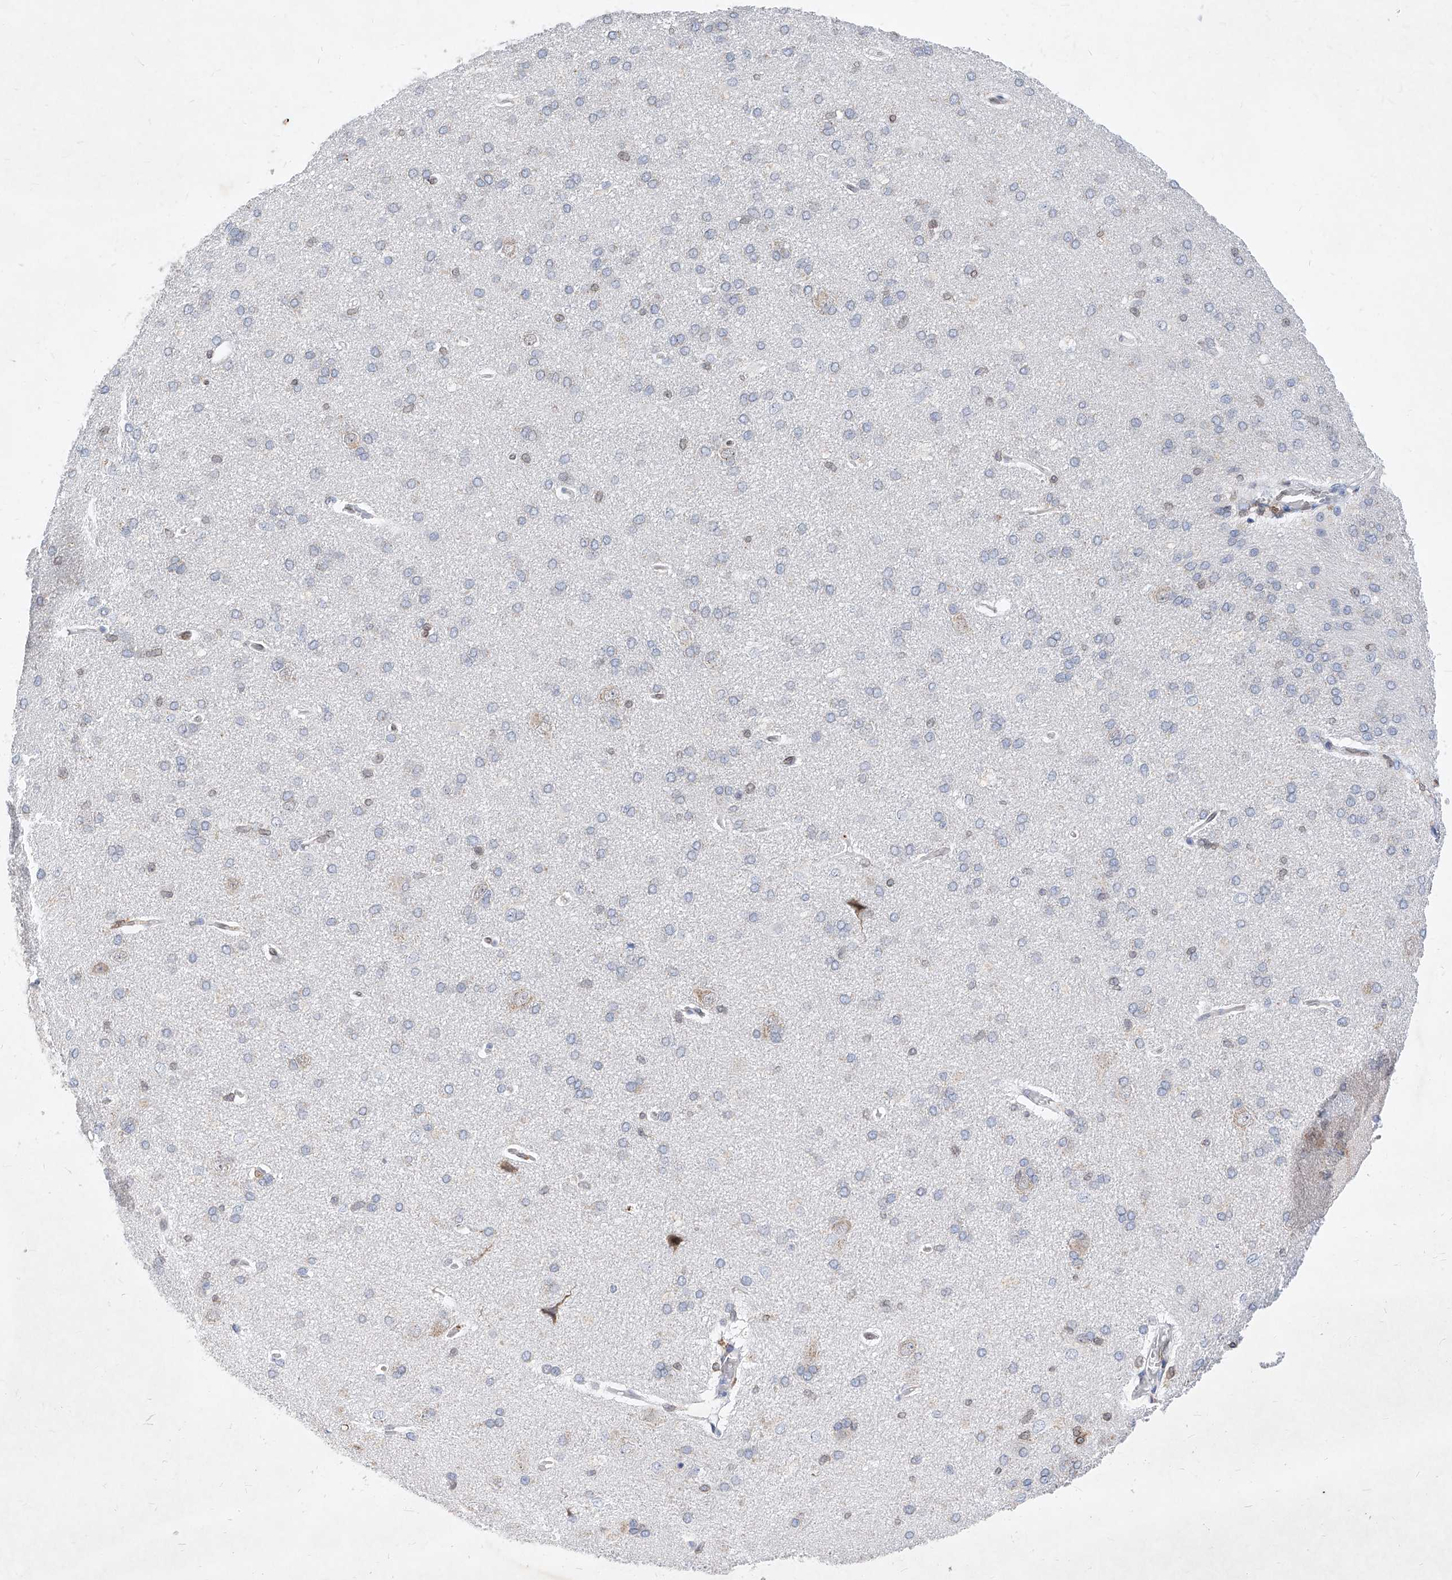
{"staining": {"intensity": "negative", "quantity": "none", "location": "none"}, "tissue": "cerebral cortex", "cell_type": "Endothelial cells", "image_type": "normal", "snomed": [{"axis": "morphology", "description": "Normal tissue, NOS"}, {"axis": "topography", "description": "Cerebral cortex"}], "caption": "Immunohistochemistry (IHC) photomicrograph of normal human cerebral cortex stained for a protein (brown), which reveals no positivity in endothelial cells. (DAB IHC with hematoxylin counter stain).", "gene": "MX2", "patient": {"sex": "male", "age": 62}}